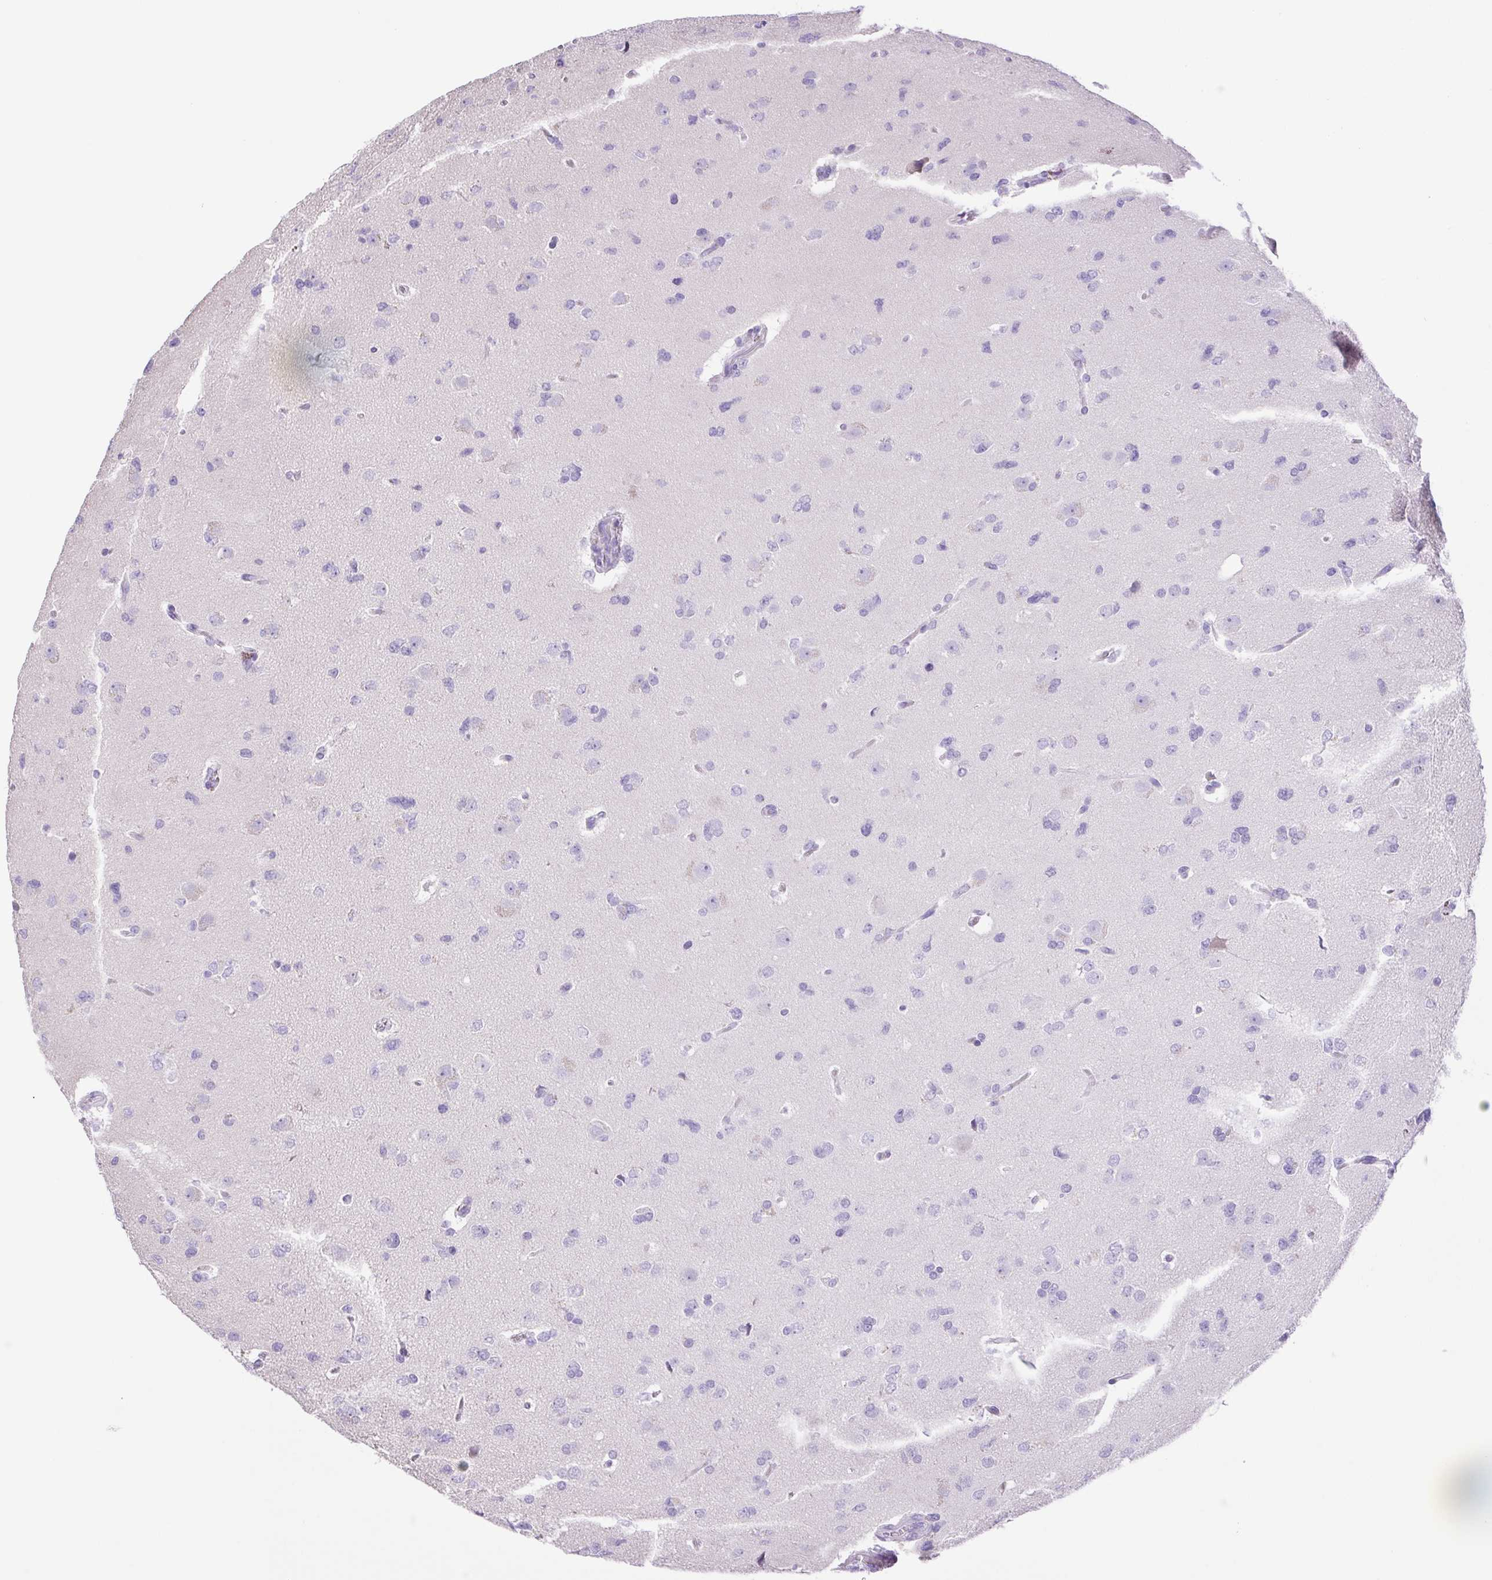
{"staining": {"intensity": "negative", "quantity": "none", "location": "none"}, "tissue": "glioma", "cell_type": "Tumor cells", "image_type": "cancer", "snomed": [{"axis": "morphology", "description": "Glioma, malignant, Low grade"}, {"axis": "topography", "description": "Brain"}], "caption": "This is a photomicrograph of IHC staining of glioma, which shows no expression in tumor cells. Brightfield microscopy of immunohistochemistry (IHC) stained with DAB (3,3'-diaminobenzidine) (brown) and hematoxylin (blue), captured at high magnification.", "gene": "CDSN", "patient": {"sex": "female", "age": 55}}